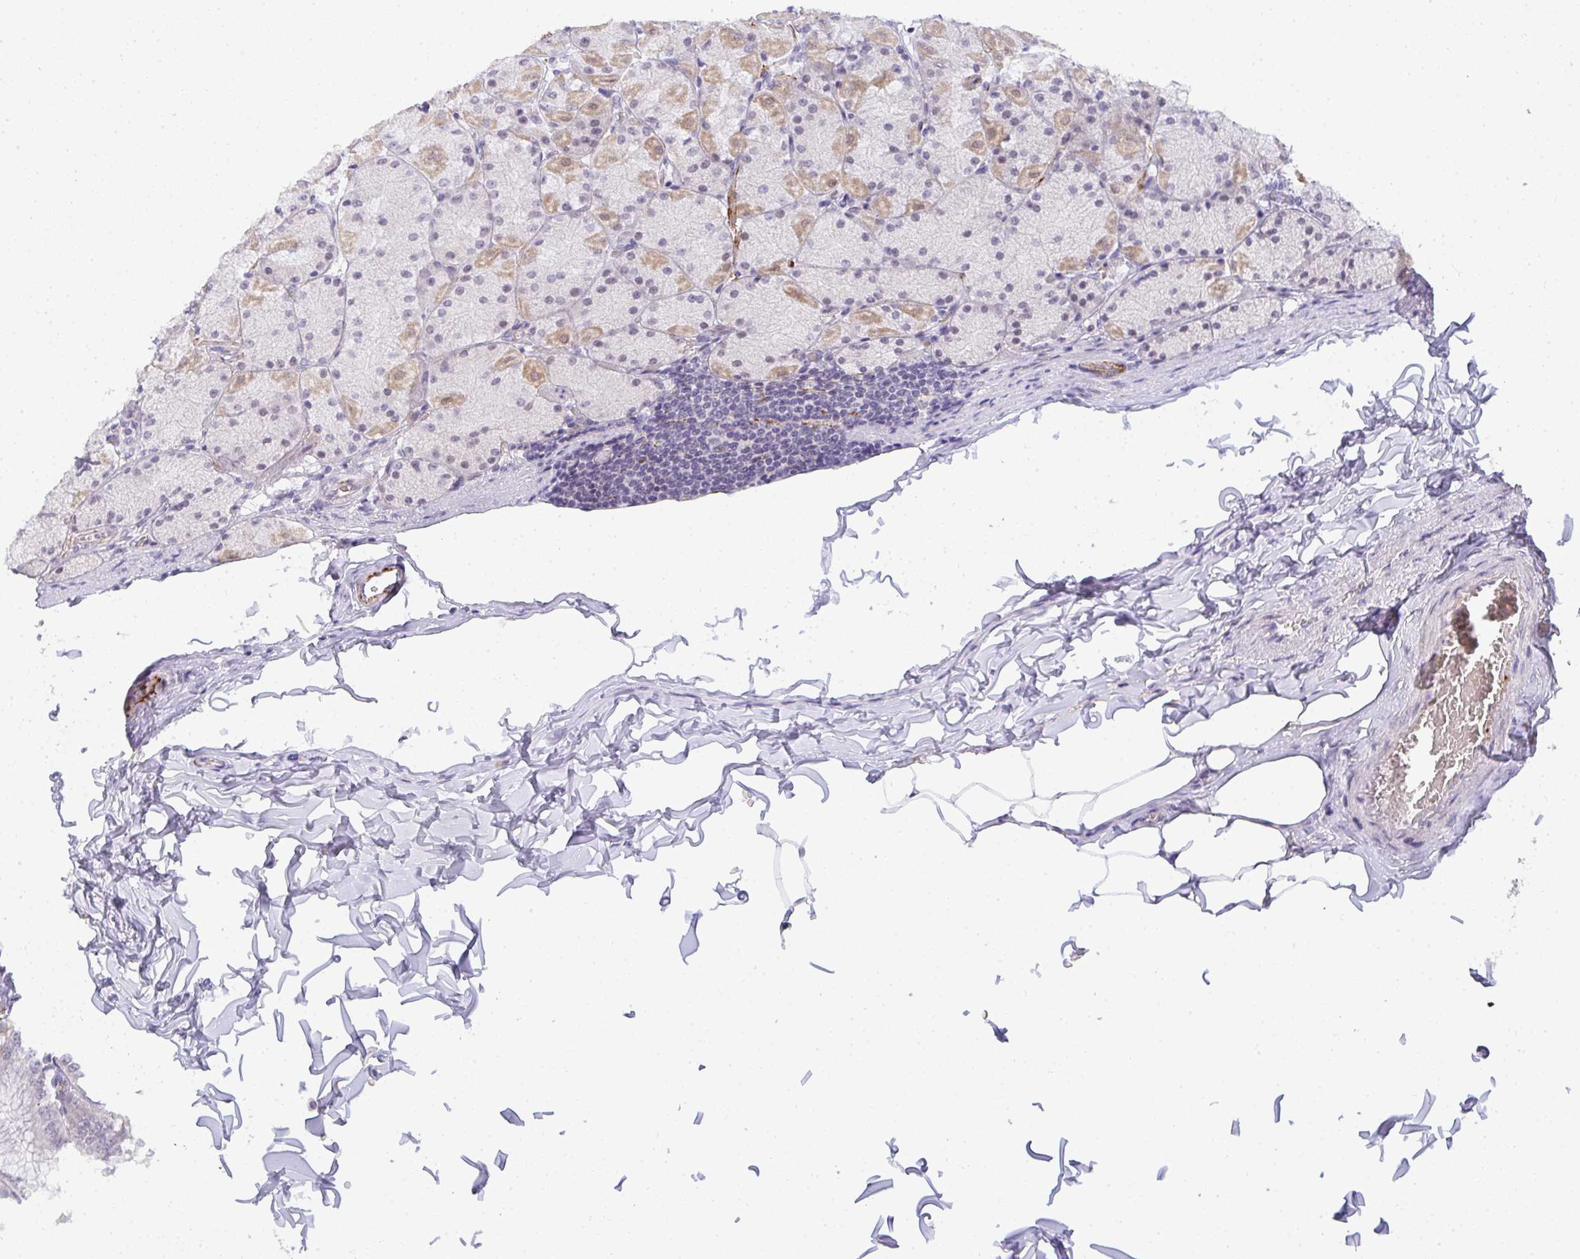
{"staining": {"intensity": "moderate", "quantity": "25%-75%", "location": "cytoplasmic/membranous"}, "tissue": "stomach", "cell_type": "Glandular cells", "image_type": "normal", "snomed": [{"axis": "morphology", "description": "Normal tissue, NOS"}, {"axis": "topography", "description": "Stomach, upper"}], "caption": "IHC of unremarkable human stomach exhibits medium levels of moderate cytoplasmic/membranous expression in about 25%-75% of glandular cells.", "gene": "TNMD", "patient": {"sex": "female", "age": 56}}